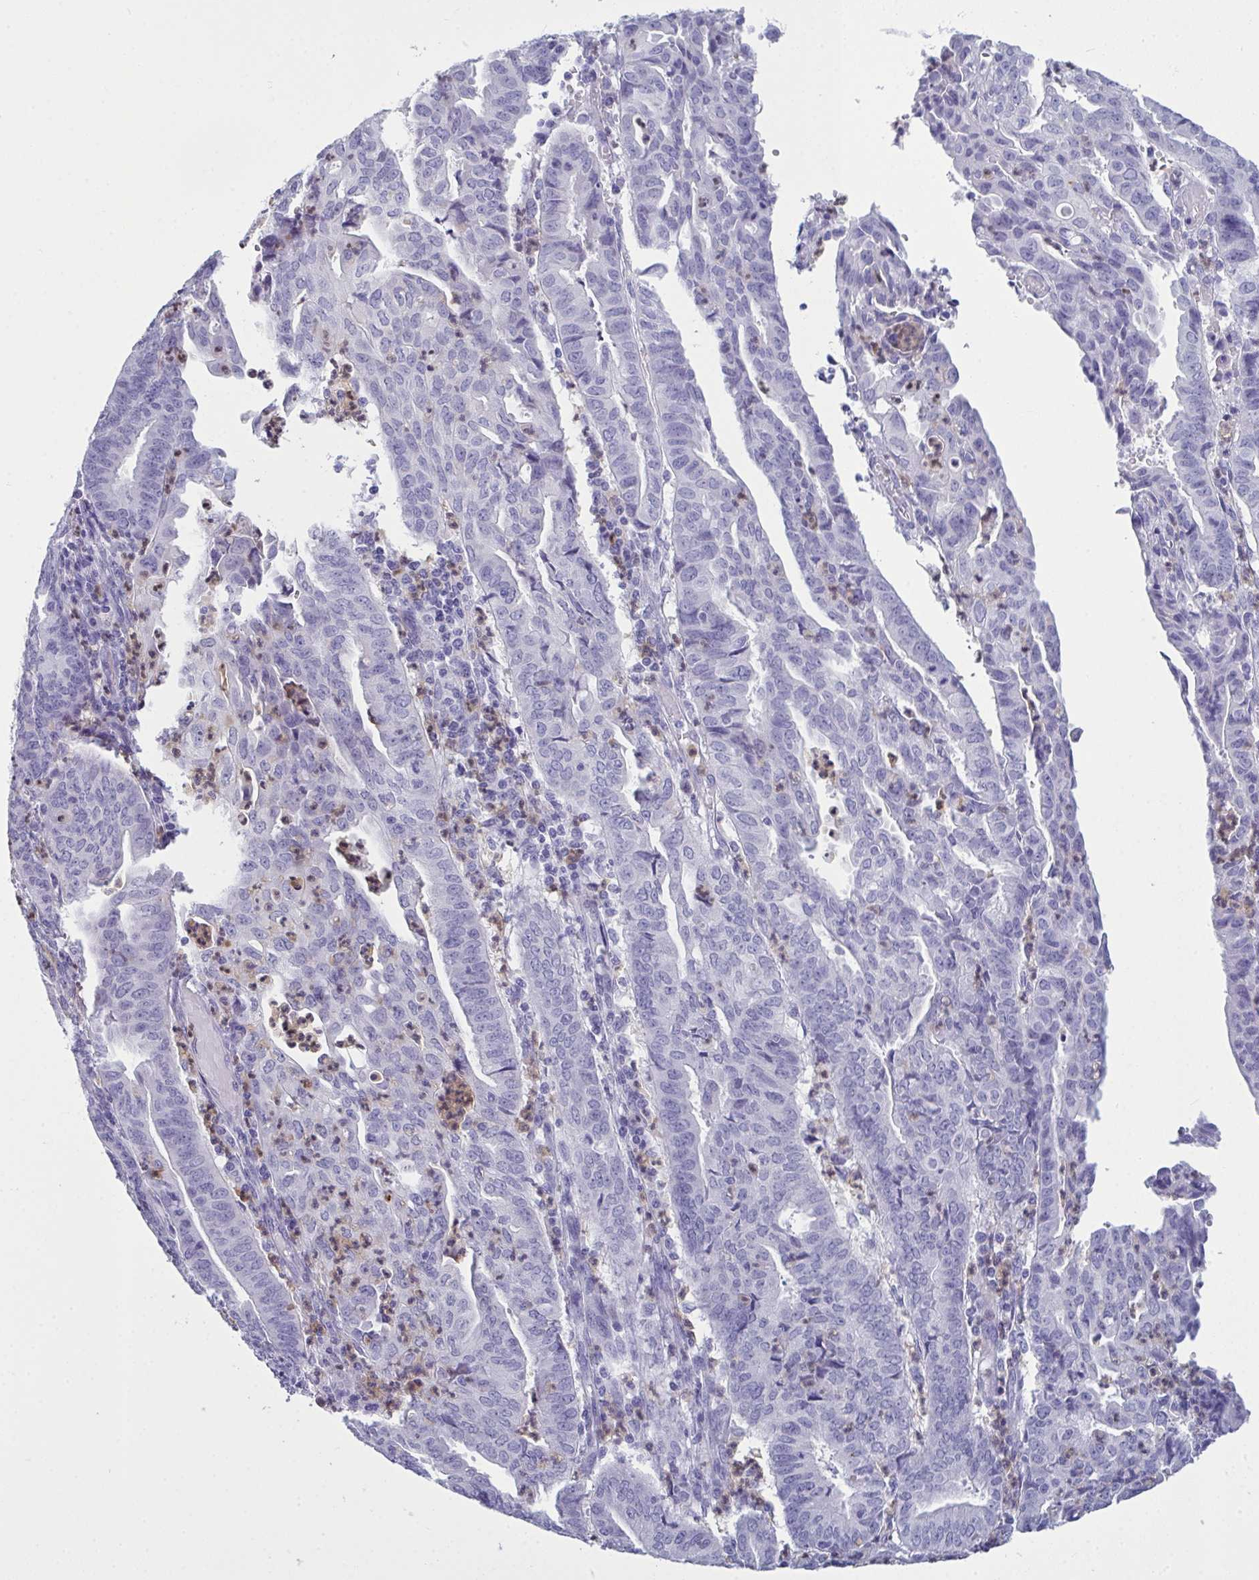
{"staining": {"intensity": "negative", "quantity": "none", "location": "none"}, "tissue": "endometrial cancer", "cell_type": "Tumor cells", "image_type": "cancer", "snomed": [{"axis": "morphology", "description": "Adenocarcinoma, NOS"}, {"axis": "topography", "description": "Endometrium"}], "caption": "IHC of human endometrial adenocarcinoma demonstrates no positivity in tumor cells.", "gene": "SERPINB10", "patient": {"sex": "female", "age": 60}}